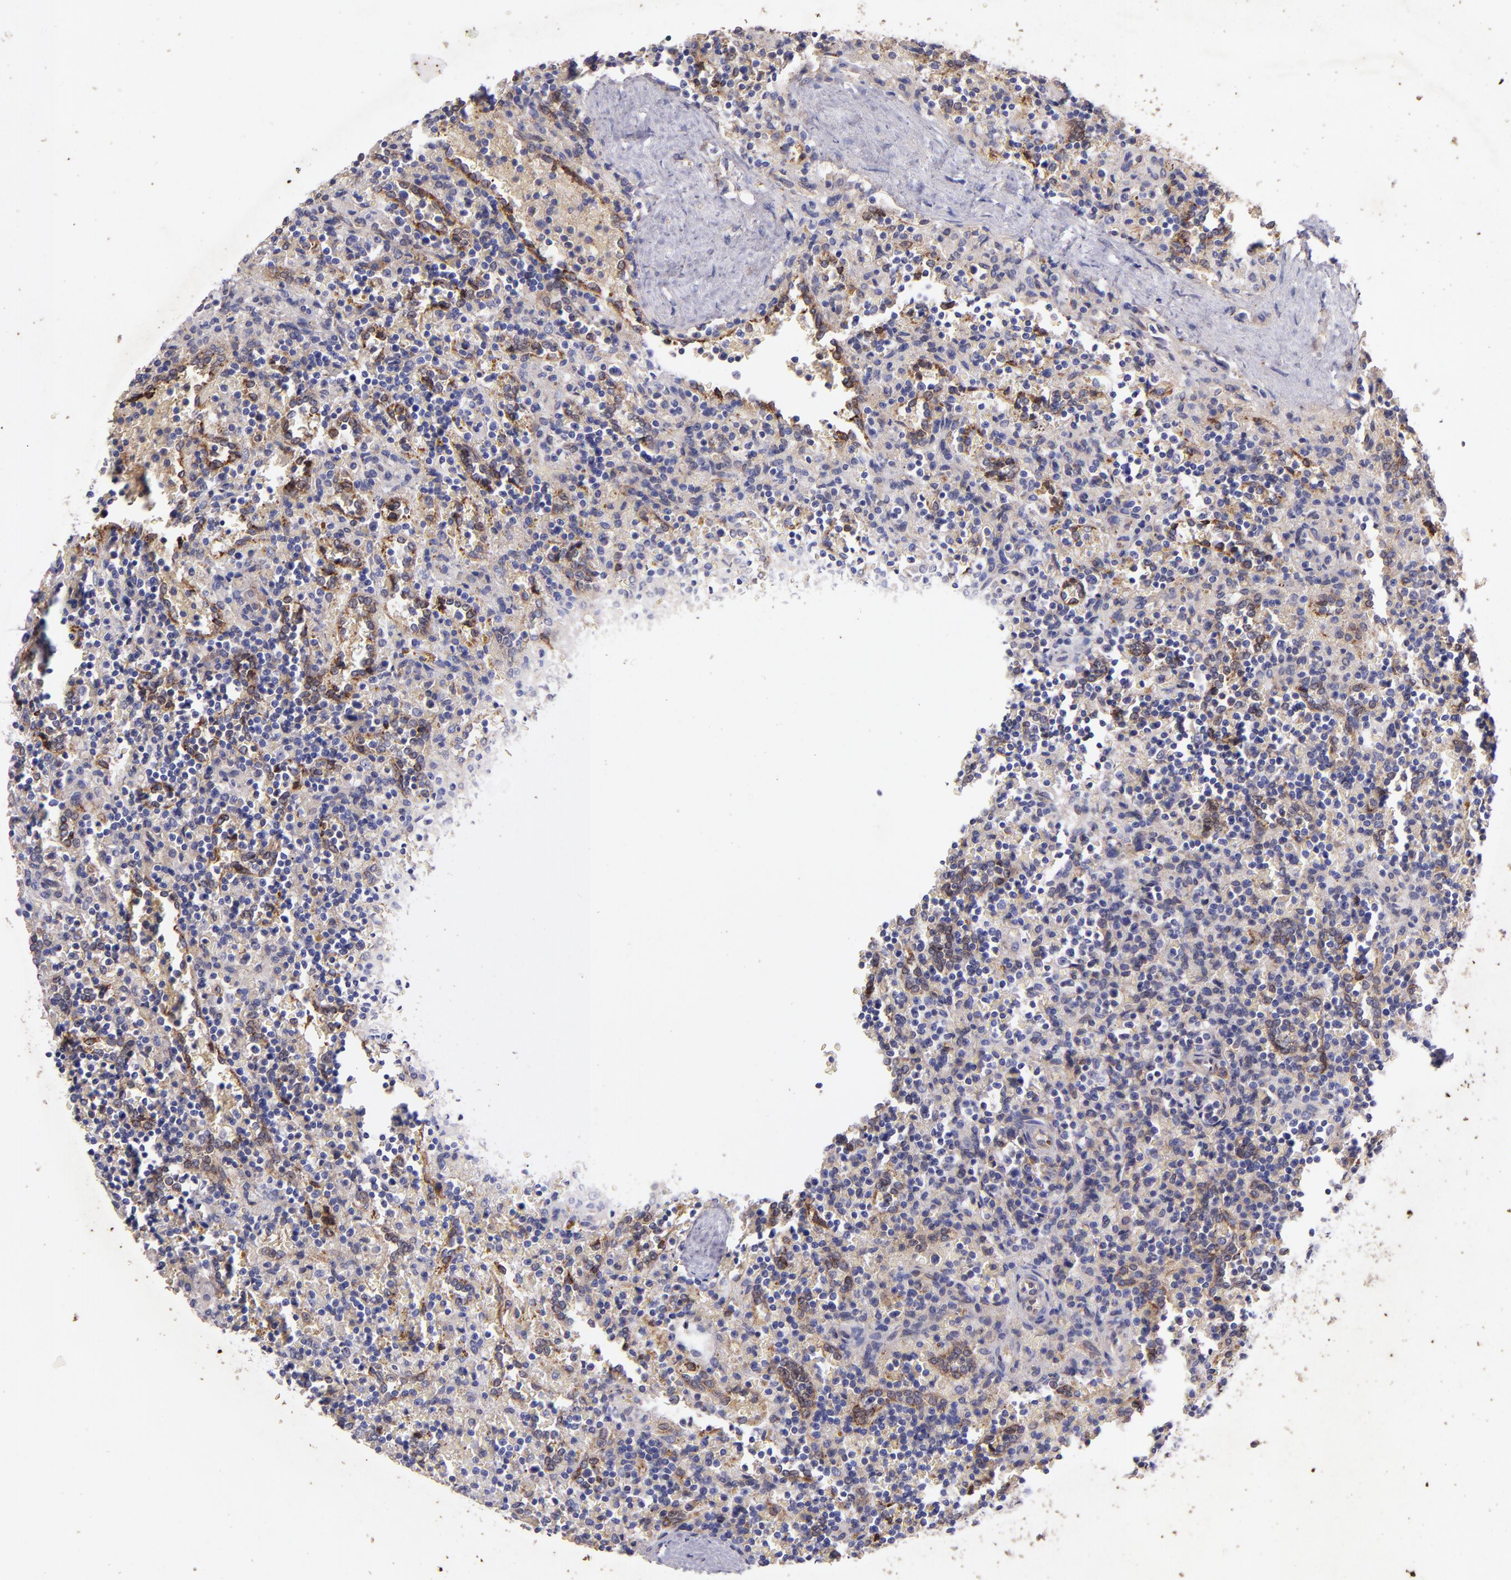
{"staining": {"intensity": "weak", "quantity": "25%-75%", "location": "cytoplasmic/membranous"}, "tissue": "lymphoma", "cell_type": "Tumor cells", "image_type": "cancer", "snomed": [{"axis": "morphology", "description": "Malignant lymphoma, non-Hodgkin's type, Low grade"}, {"axis": "topography", "description": "Spleen"}], "caption": "Tumor cells demonstrate low levels of weak cytoplasmic/membranous expression in approximately 25%-75% of cells in lymphoma.", "gene": "RET", "patient": {"sex": "male", "age": 67}}